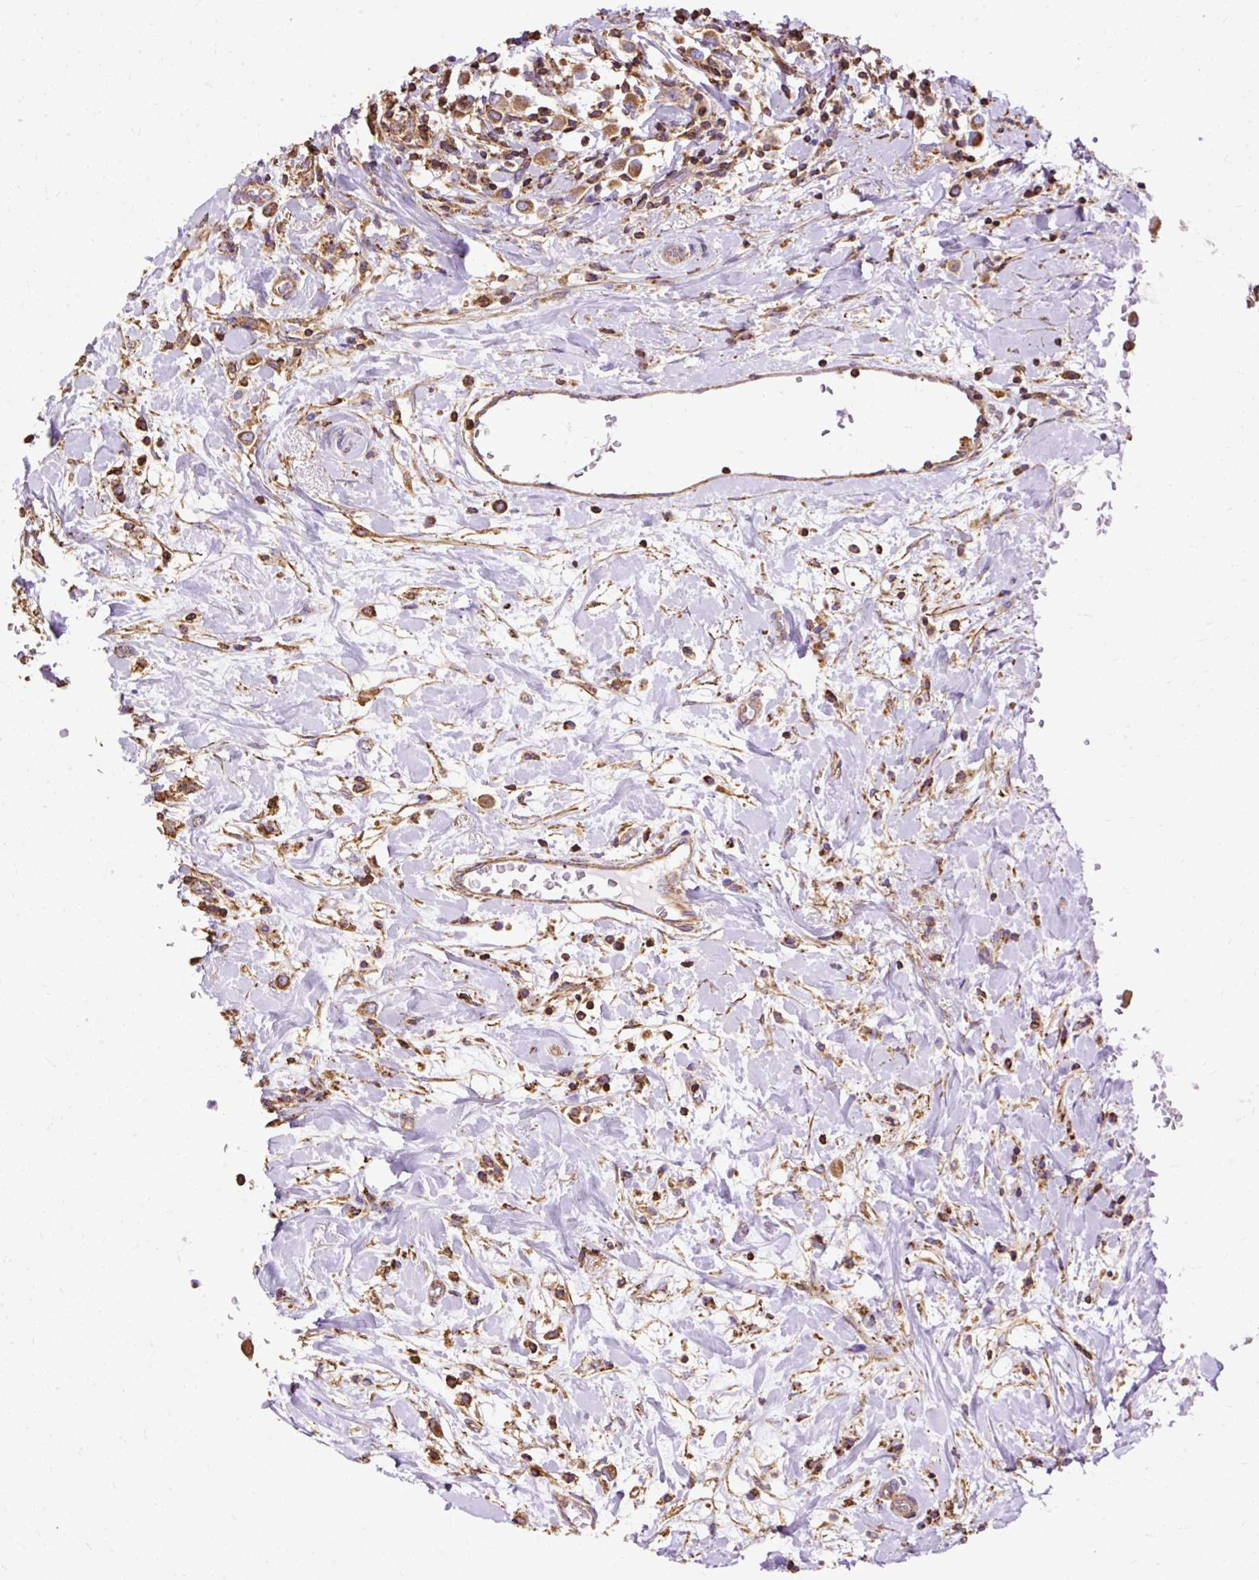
{"staining": {"intensity": "moderate", "quantity": ">75%", "location": "cytoplasmic/membranous"}, "tissue": "breast cancer", "cell_type": "Tumor cells", "image_type": "cancer", "snomed": [{"axis": "morphology", "description": "Duct carcinoma"}, {"axis": "topography", "description": "Breast"}], "caption": "Protein analysis of invasive ductal carcinoma (breast) tissue shows moderate cytoplasmic/membranous expression in about >75% of tumor cells.", "gene": "KLHL11", "patient": {"sex": "female", "age": 61}}